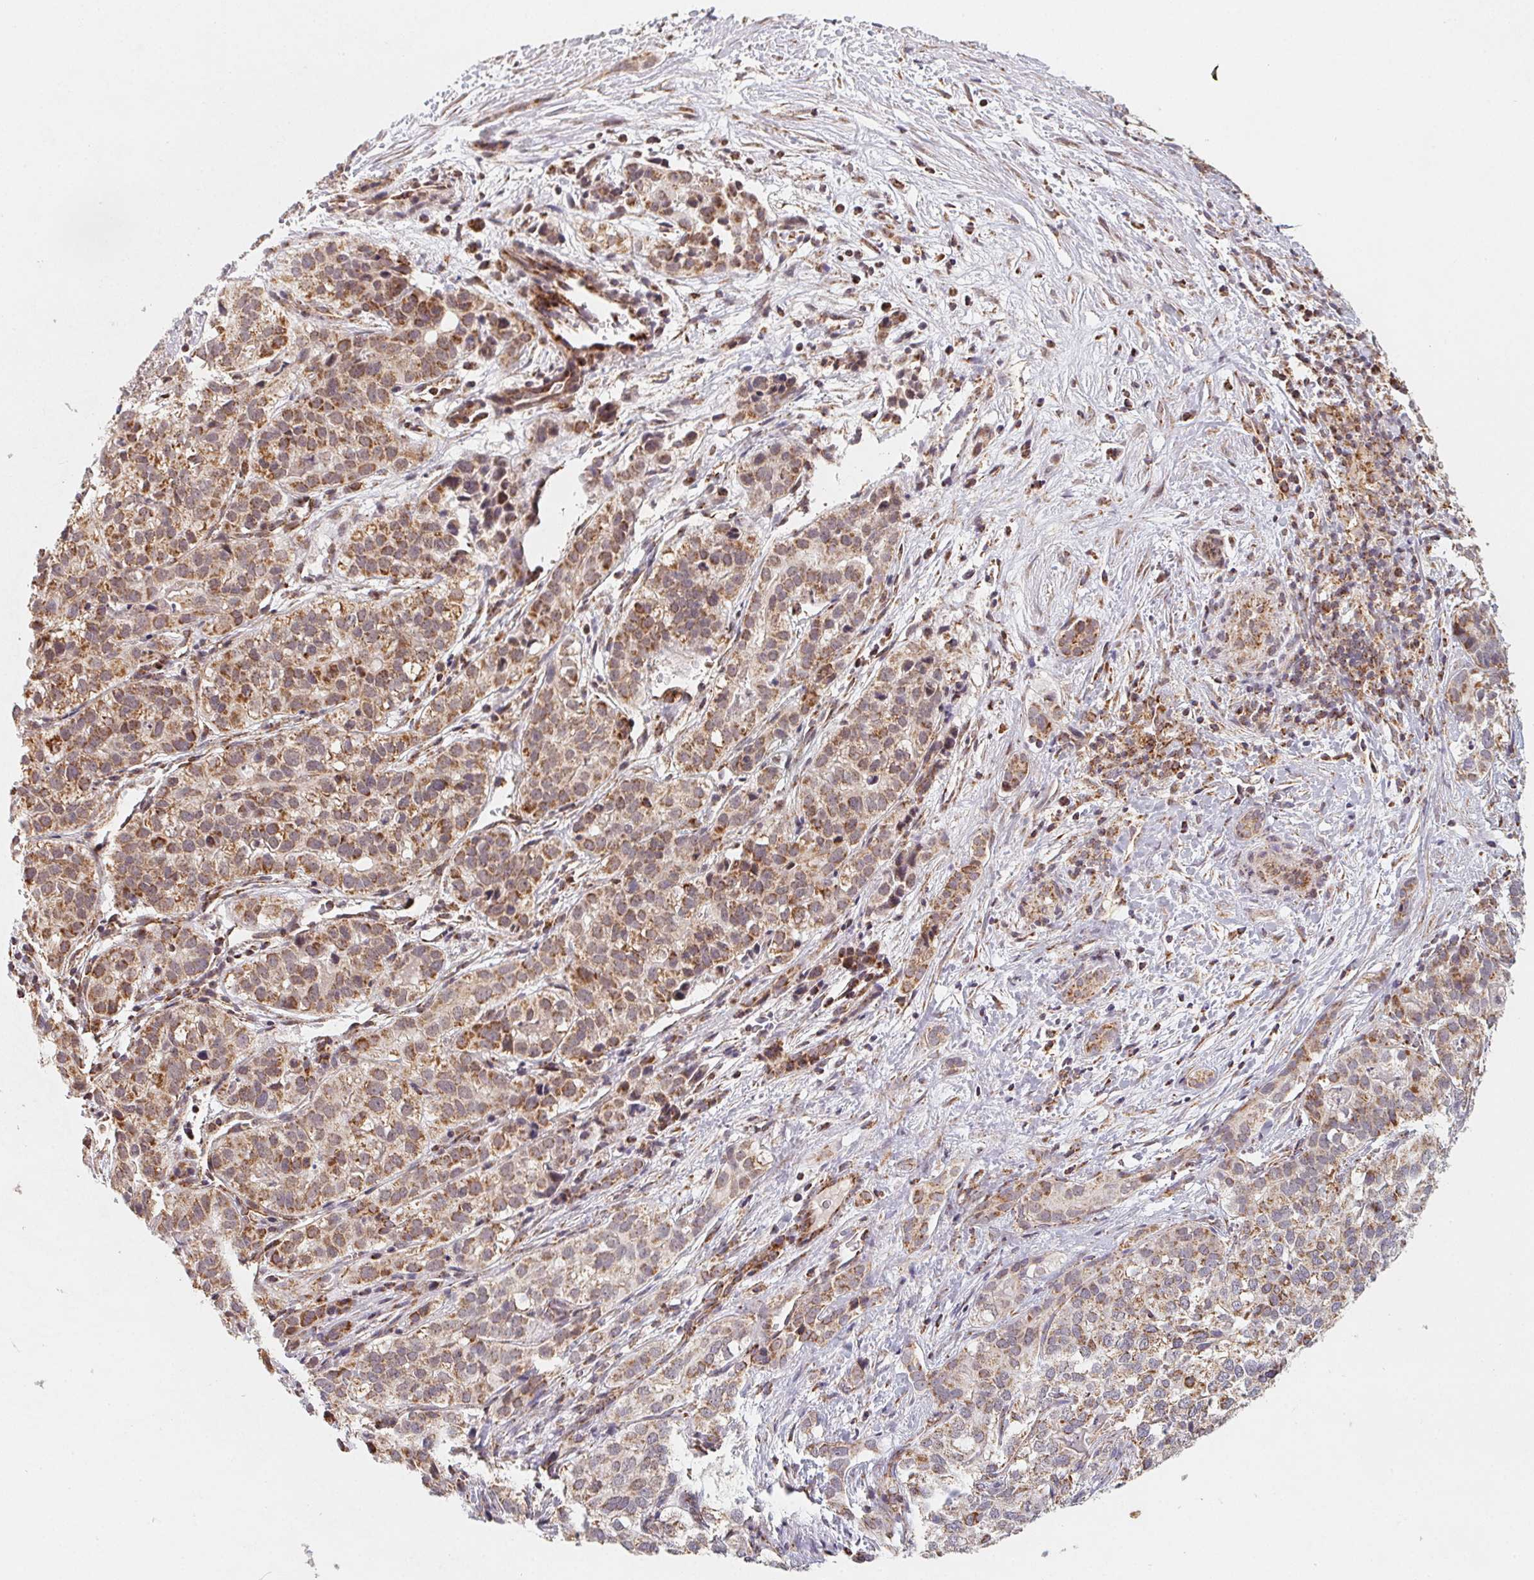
{"staining": {"intensity": "moderate", "quantity": ">75%", "location": "cytoplasmic/membranous"}, "tissue": "liver cancer", "cell_type": "Tumor cells", "image_type": "cancer", "snomed": [{"axis": "morphology", "description": "Cholangiocarcinoma"}, {"axis": "topography", "description": "Liver"}], "caption": "IHC histopathology image of cholangiocarcinoma (liver) stained for a protein (brown), which displays medium levels of moderate cytoplasmic/membranous positivity in about >75% of tumor cells.", "gene": "NDUFS6", "patient": {"sex": "male", "age": 56}}